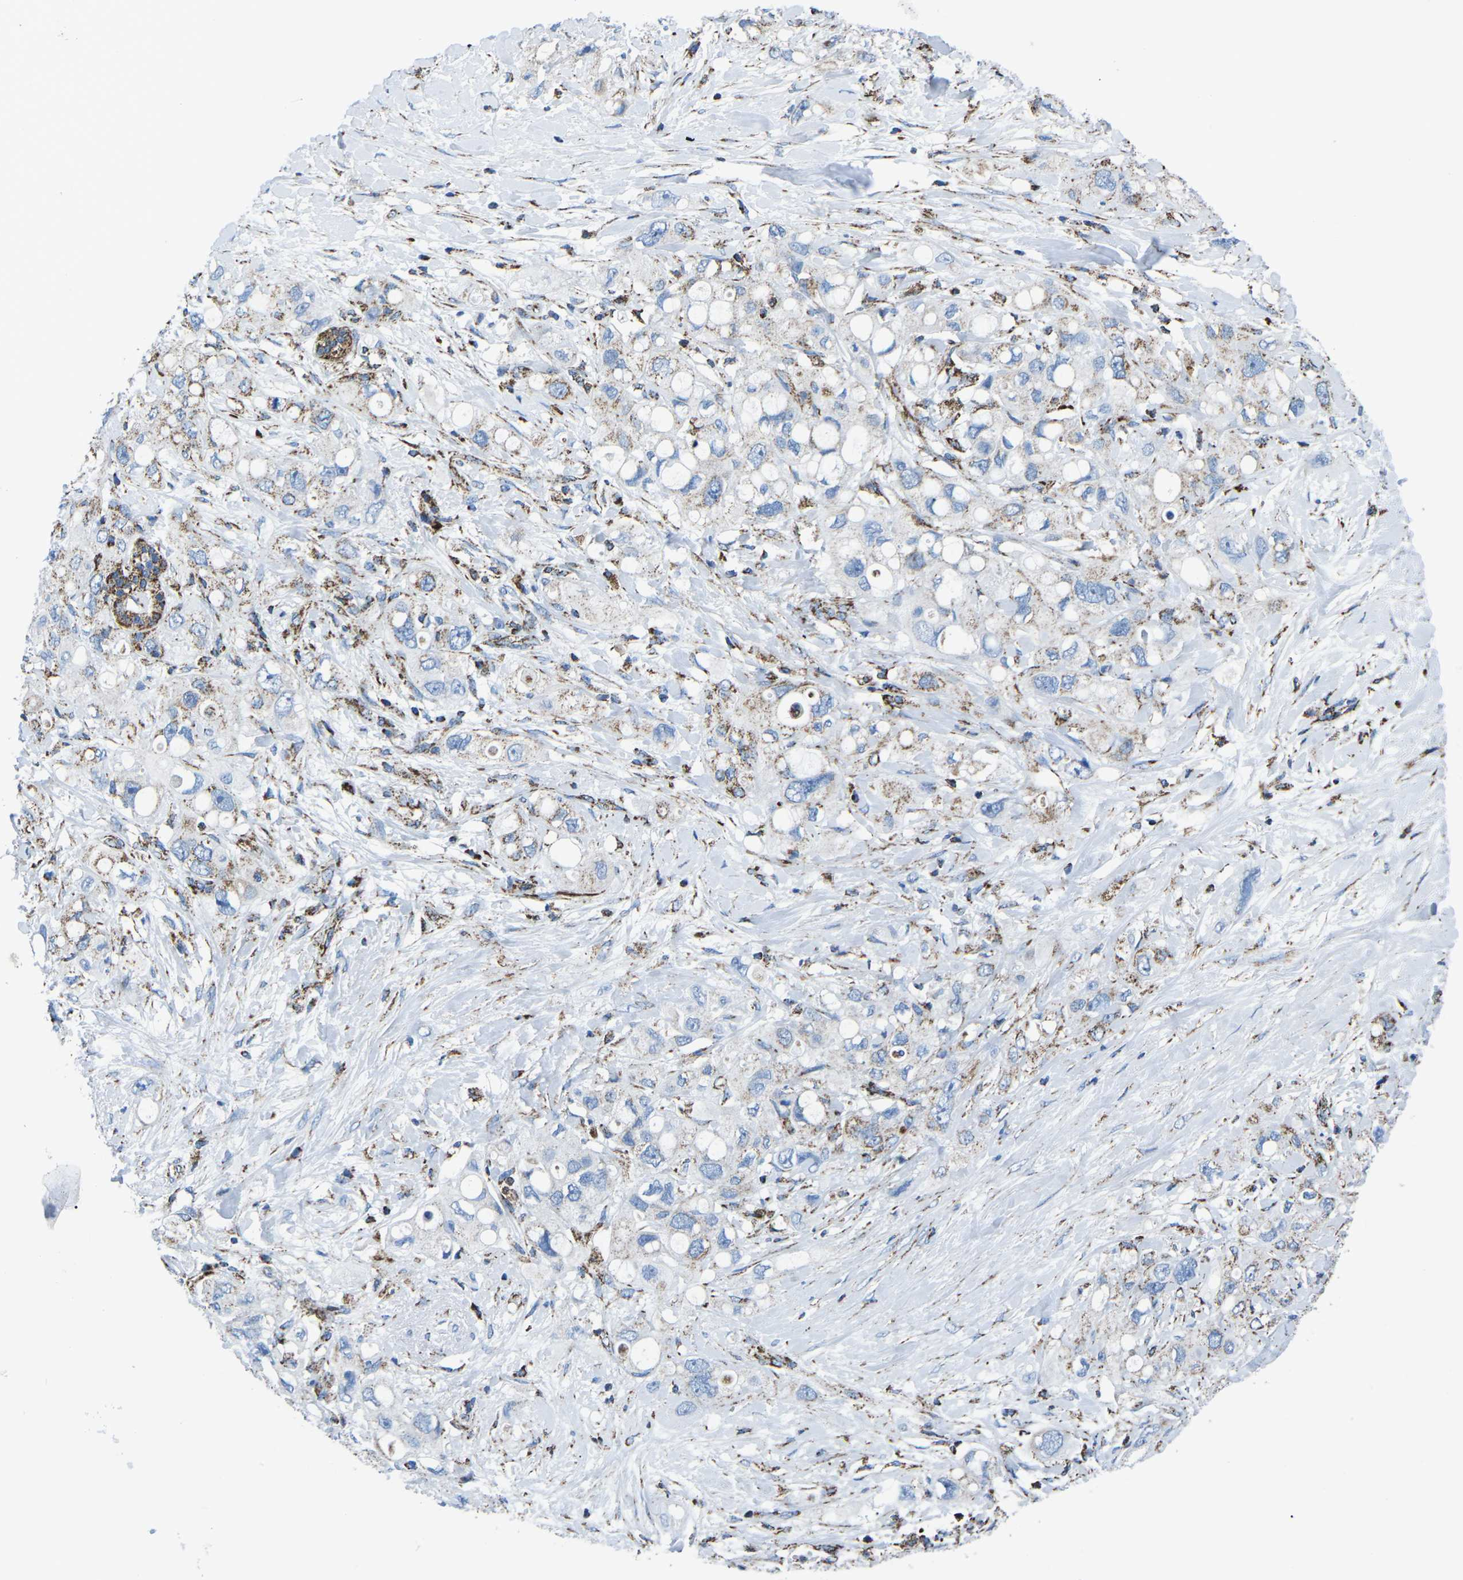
{"staining": {"intensity": "strong", "quantity": "25%-75%", "location": "cytoplasmic/membranous"}, "tissue": "pancreatic cancer", "cell_type": "Tumor cells", "image_type": "cancer", "snomed": [{"axis": "morphology", "description": "Adenocarcinoma, NOS"}, {"axis": "topography", "description": "Pancreas"}], "caption": "Strong cytoplasmic/membranous staining is identified in approximately 25%-75% of tumor cells in pancreatic cancer (adenocarcinoma). (DAB IHC, brown staining for protein, blue staining for nuclei).", "gene": "MT-CO2", "patient": {"sex": "female", "age": 56}}